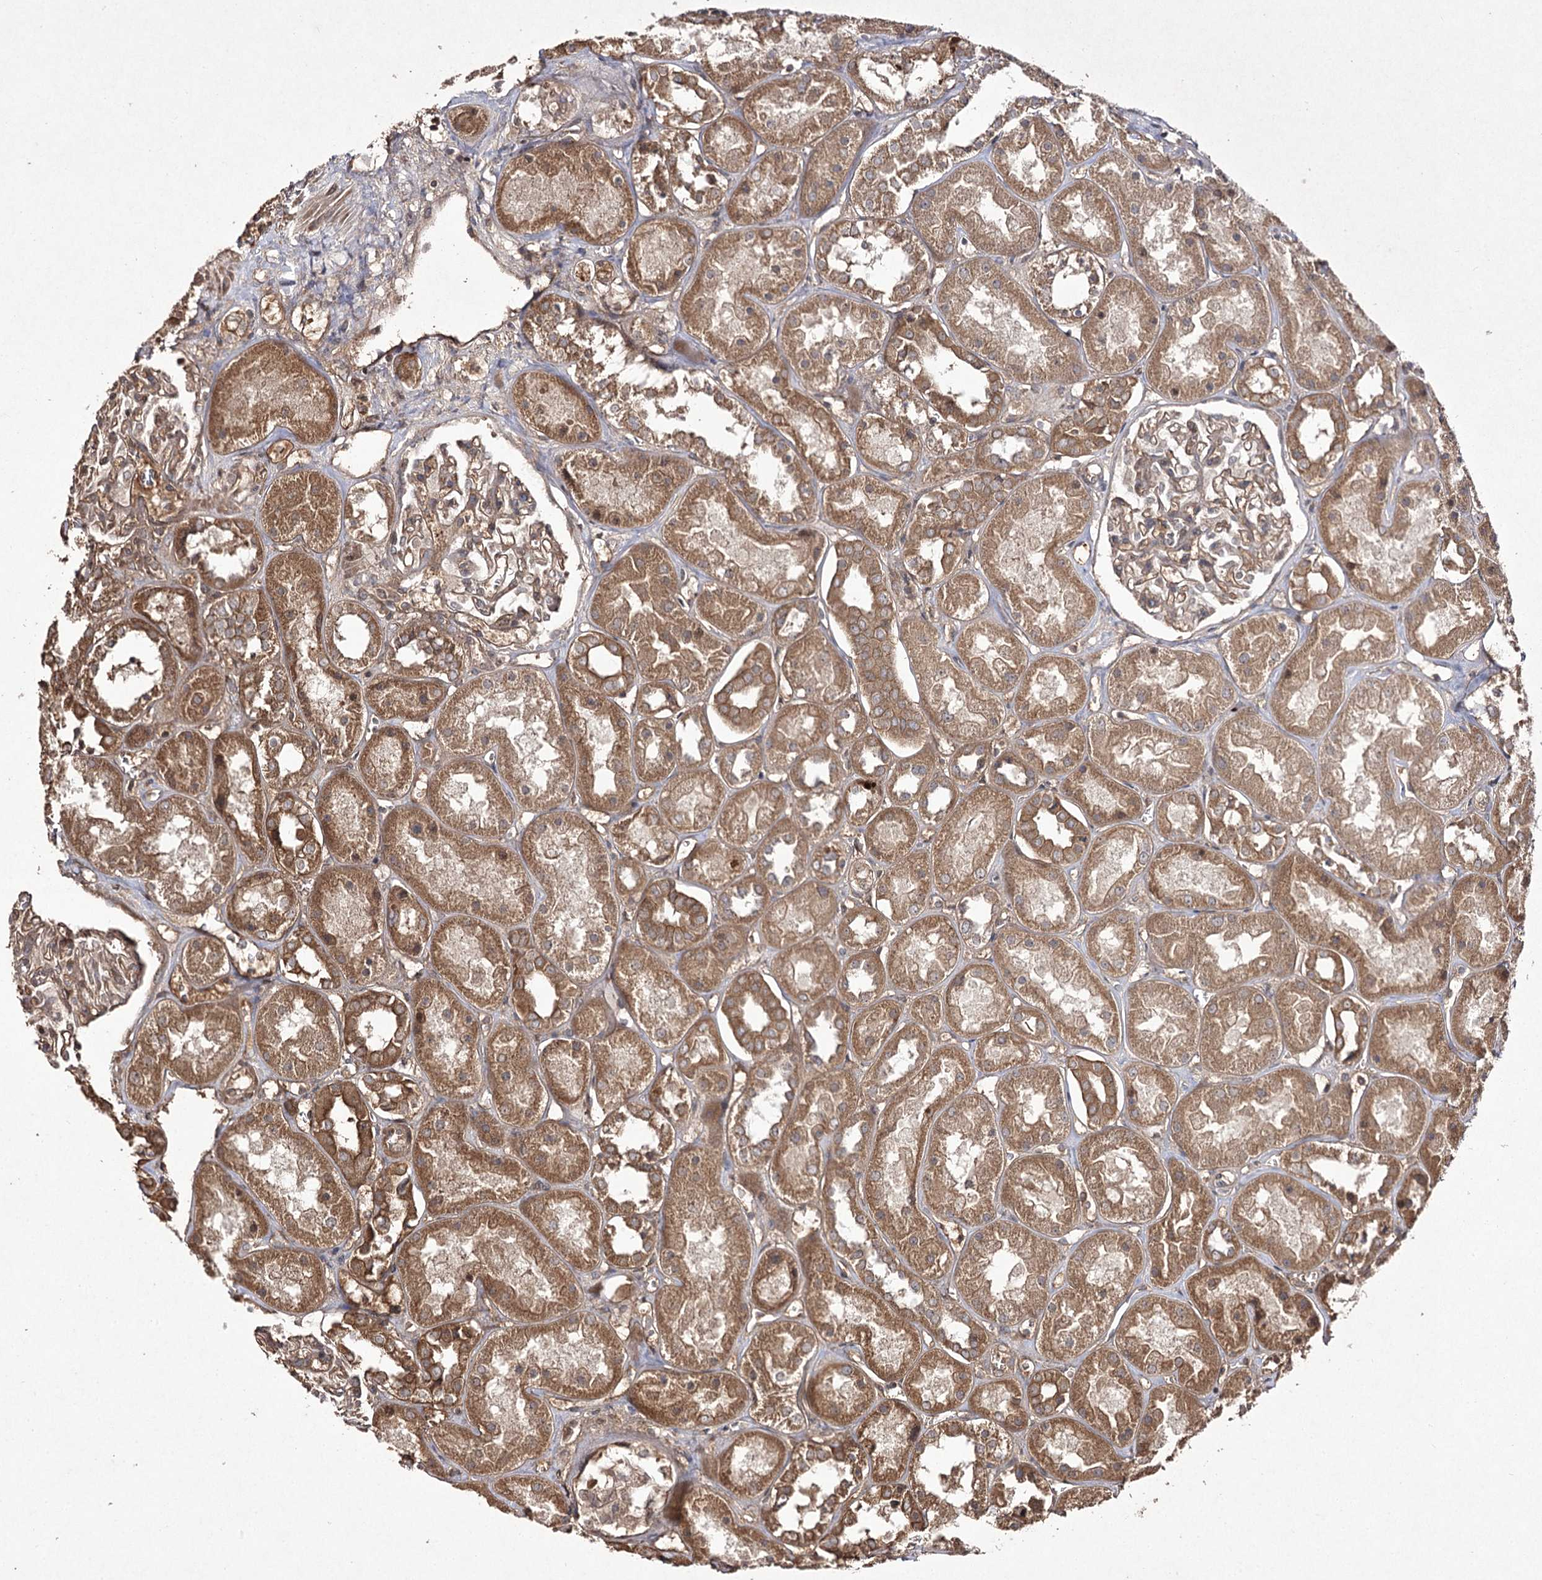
{"staining": {"intensity": "moderate", "quantity": ">75%", "location": "cytoplasmic/membranous"}, "tissue": "kidney", "cell_type": "Cells in glomeruli", "image_type": "normal", "snomed": [{"axis": "morphology", "description": "Normal tissue, NOS"}, {"axis": "topography", "description": "Kidney"}], "caption": "Immunohistochemistry (IHC) of normal kidney demonstrates medium levels of moderate cytoplasmic/membranous positivity in about >75% of cells in glomeruli.", "gene": "FANCL", "patient": {"sex": "male", "age": 70}}